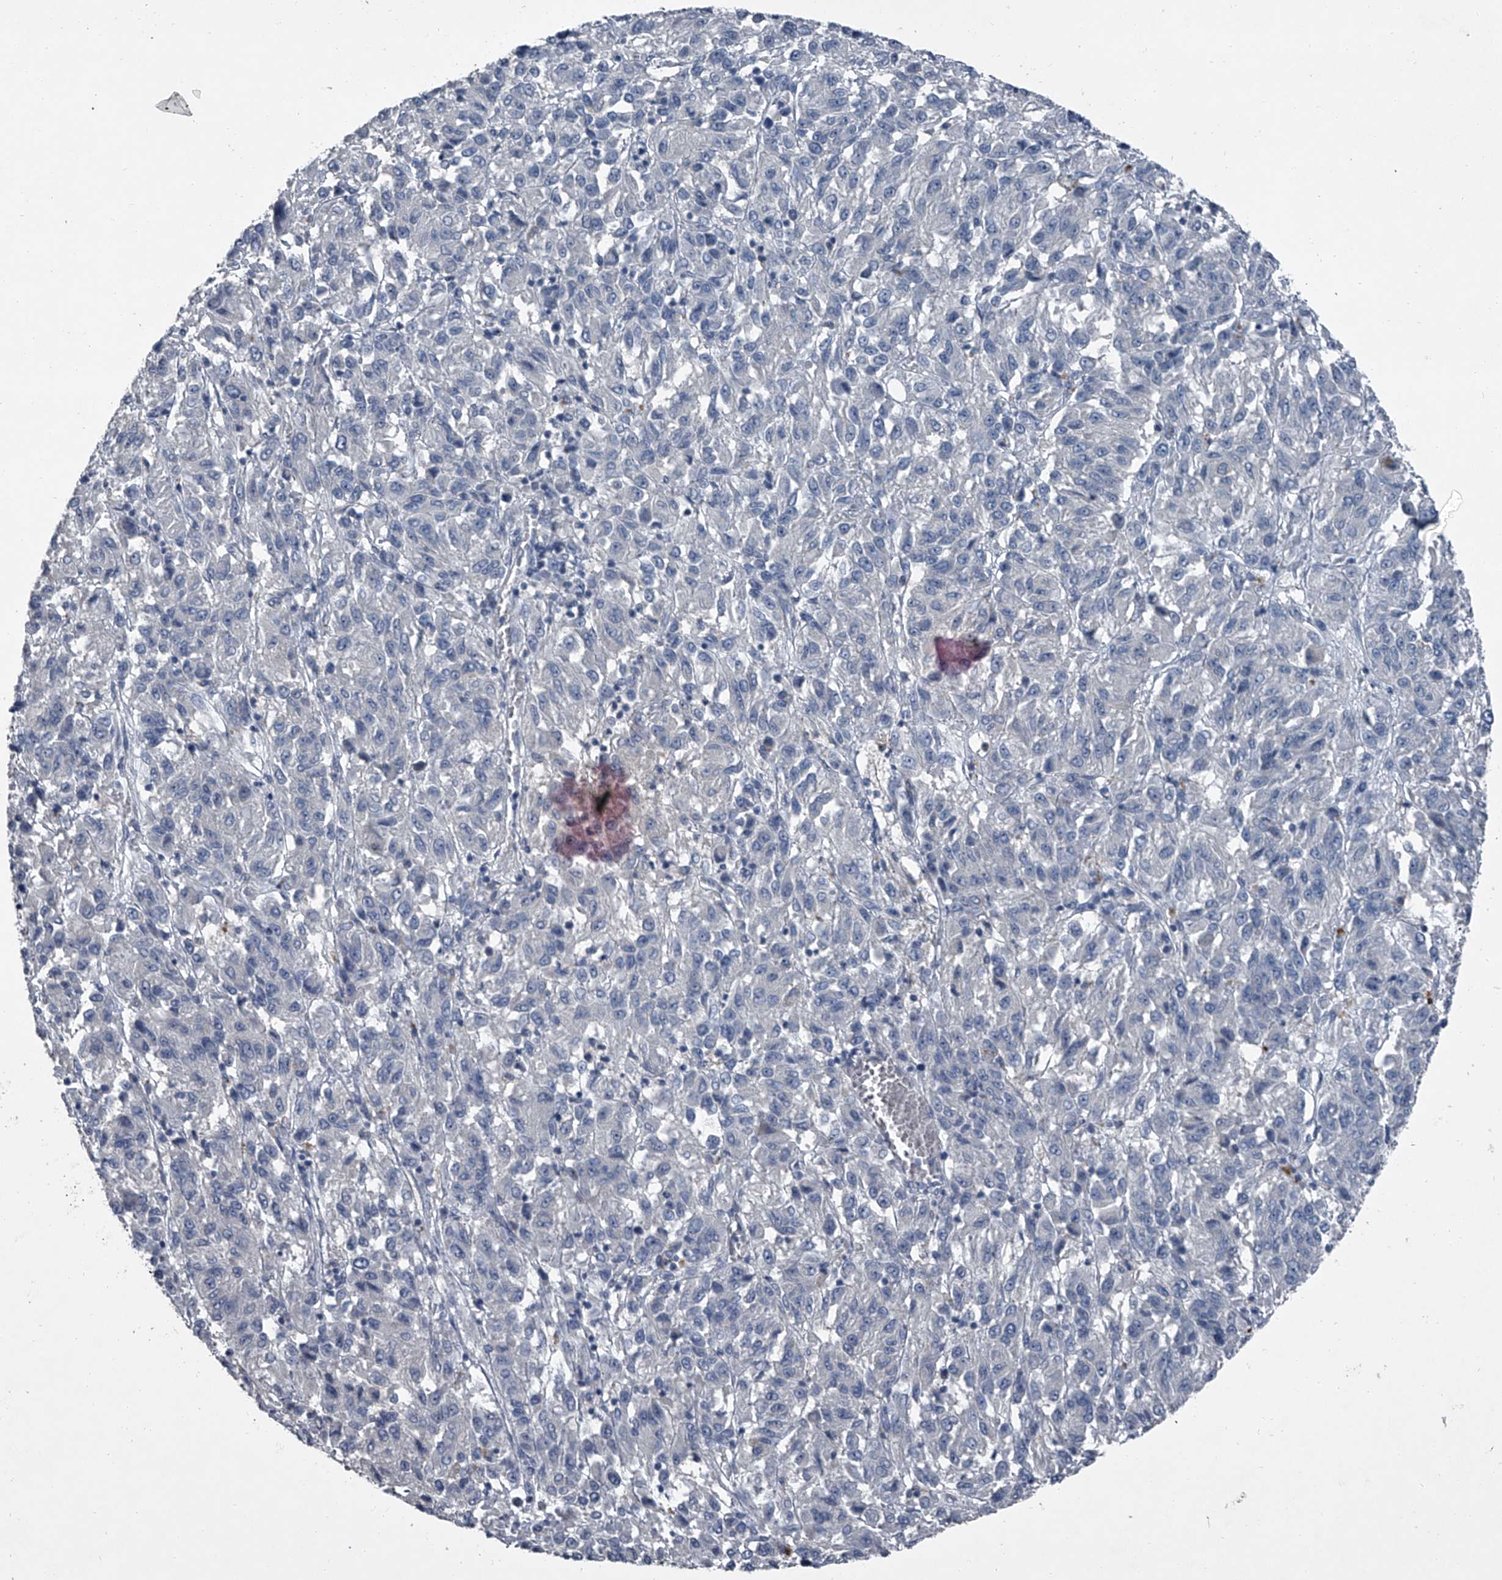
{"staining": {"intensity": "negative", "quantity": "none", "location": "none"}, "tissue": "melanoma", "cell_type": "Tumor cells", "image_type": "cancer", "snomed": [{"axis": "morphology", "description": "Malignant melanoma, Metastatic site"}, {"axis": "topography", "description": "Lung"}], "caption": "DAB (3,3'-diaminobenzidine) immunohistochemical staining of melanoma shows no significant staining in tumor cells. Nuclei are stained in blue.", "gene": "HEPHL1", "patient": {"sex": "male", "age": 64}}